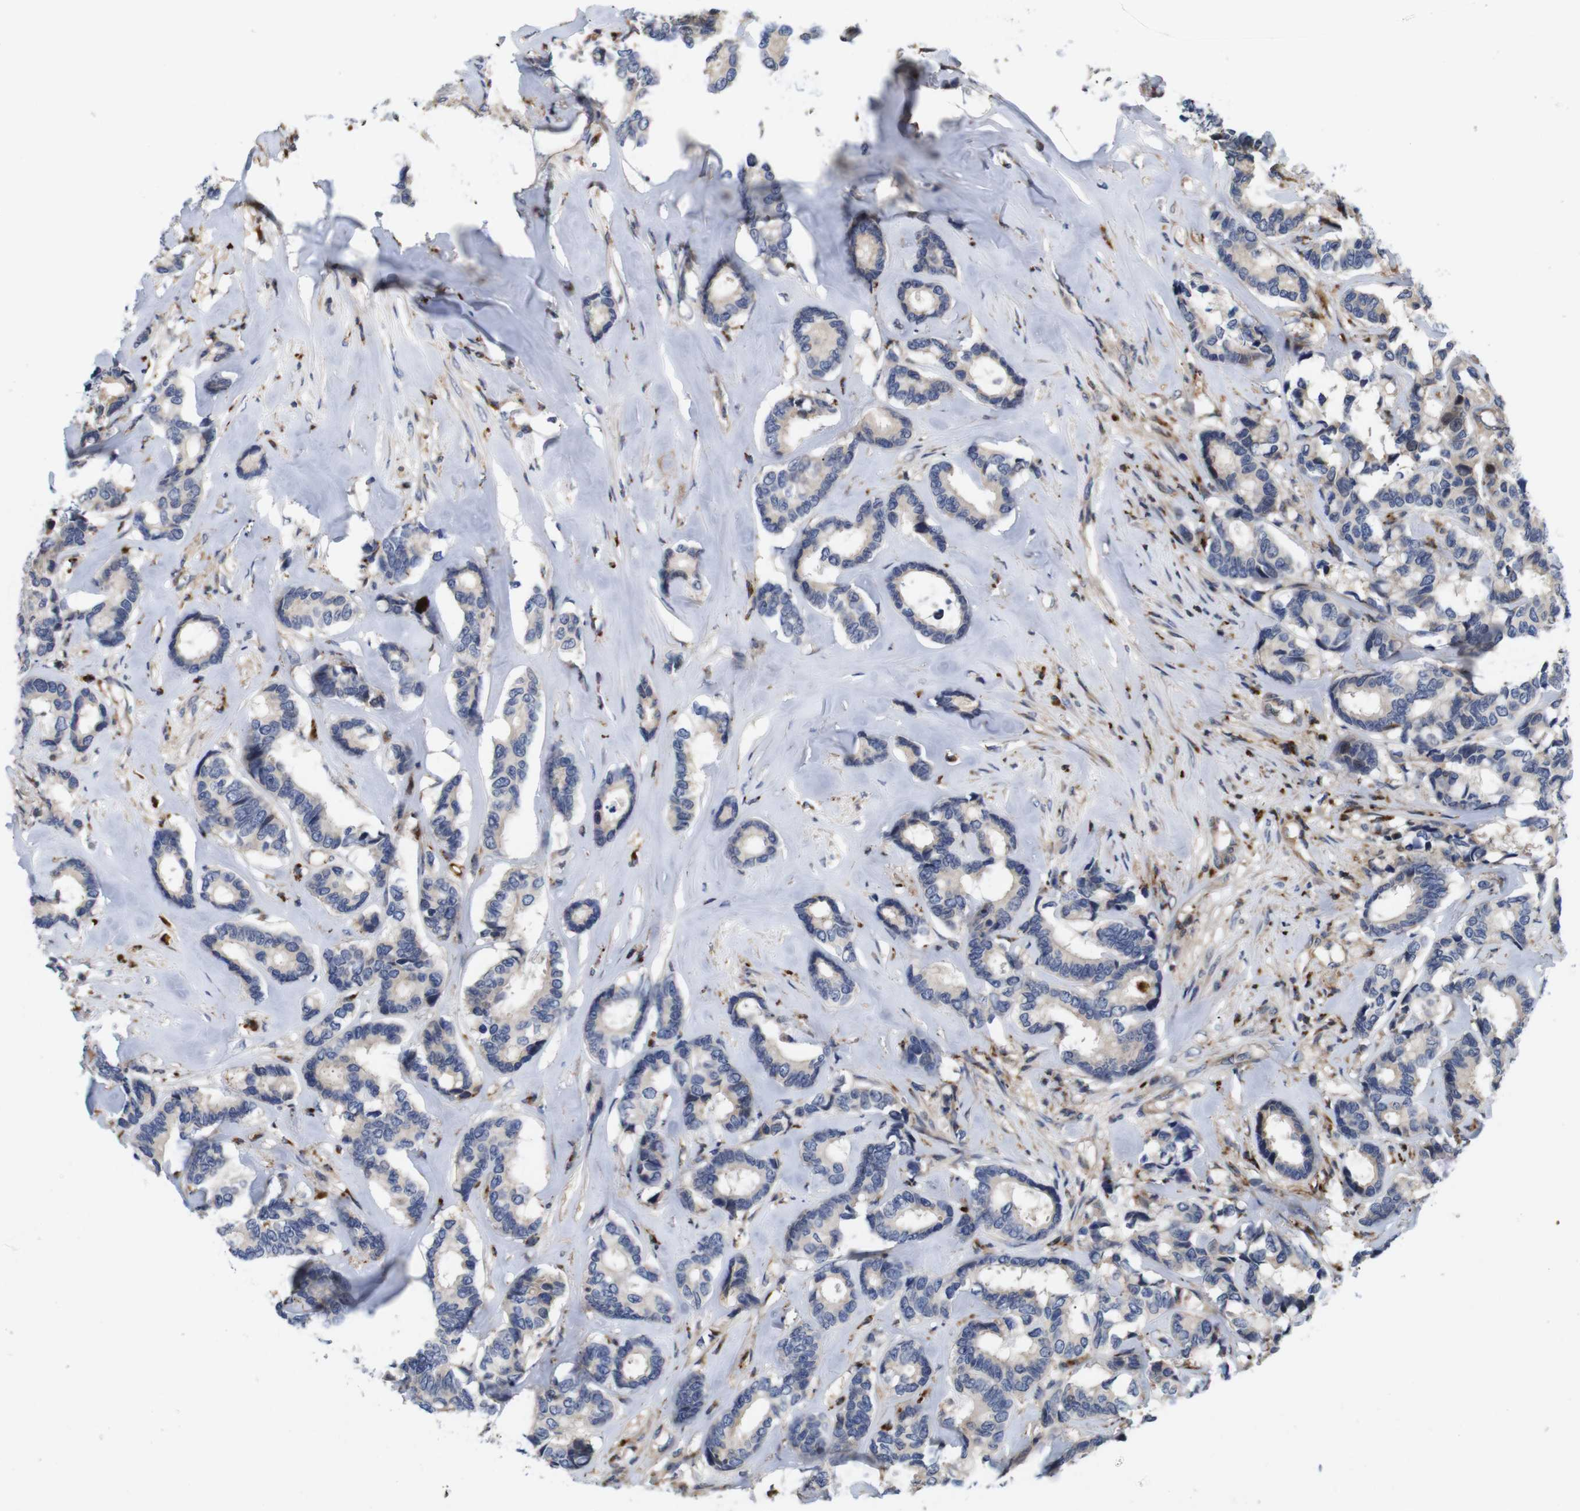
{"staining": {"intensity": "negative", "quantity": "none", "location": "none"}, "tissue": "breast cancer", "cell_type": "Tumor cells", "image_type": "cancer", "snomed": [{"axis": "morphology", "description": "Duct carcinoma"}, {"axis": "topography", "description": "Breast"}], "caption": "Immunohistochemistry (IHC) micrograph of neoplastic tissue: human breast intraductal carcinoma stained with DAB (3,3'-diaminobenzidine) exhibits no significant protein expression in tumor cells.", "gene": "SPRY3", "patient": {"sex": "female", "age": 87}}